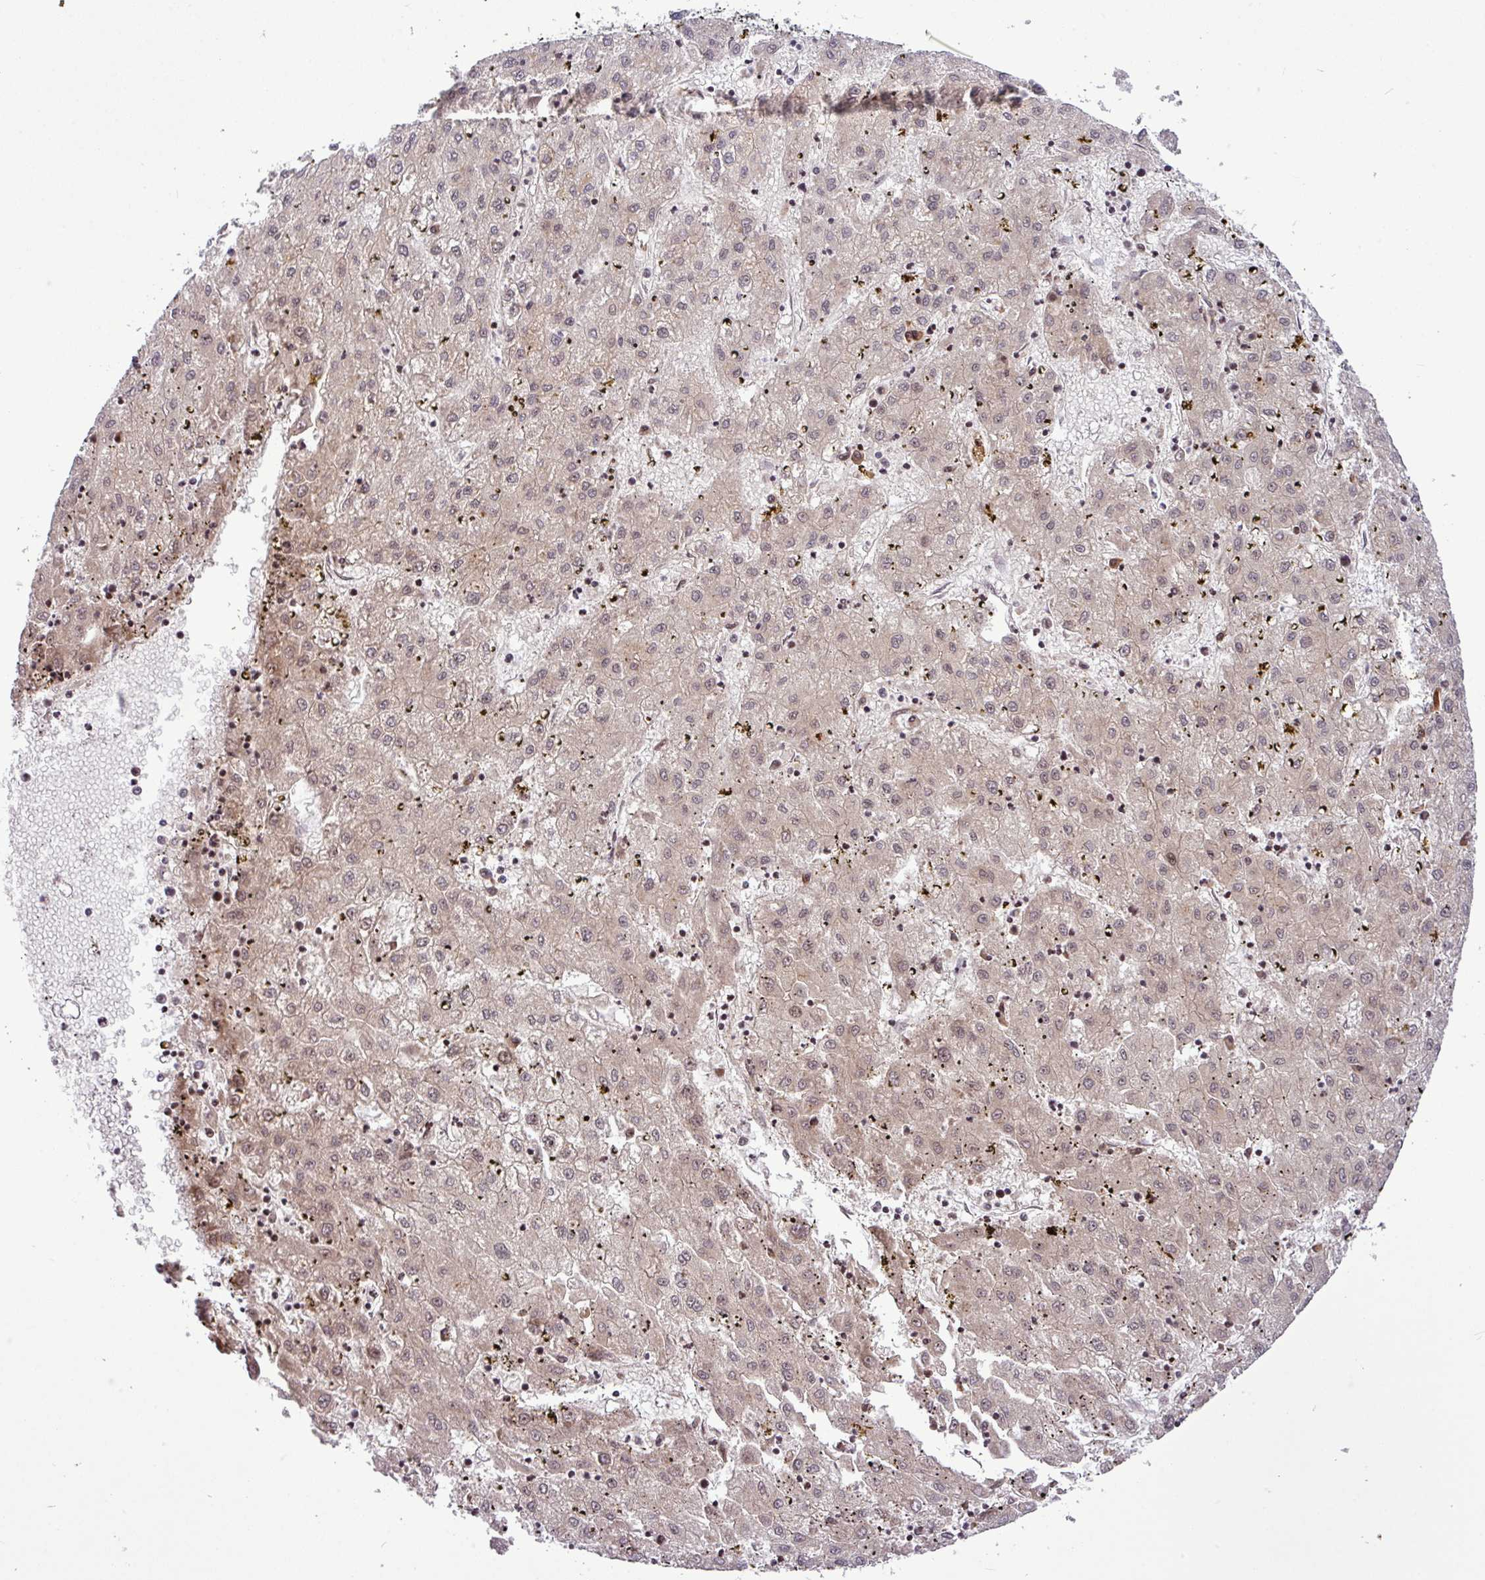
{"staining": {"intensity": "weak", "quantity": ">75%", "location": "cytoplasmic/membranous,nuclear"}, "tissue": "liver cancer", "cell_type": "Tumor cells", "image_type": "cancer", "snomed": [{"axis": "morphology", "description": "Carcinoma, Hepatocellular, NOS"}, {"axis": "topography", "description": "Liver"}], "caption": "This image displays immunohistochemistry (IHC) staining of human liver hepatocellular carcinoma, with low weak cytoplasmic/membranous and nuclear expression in approximately >75% of tumor cells.", "gene": "SLC66A2", "patient": {"sex": "male", "age": 72}}